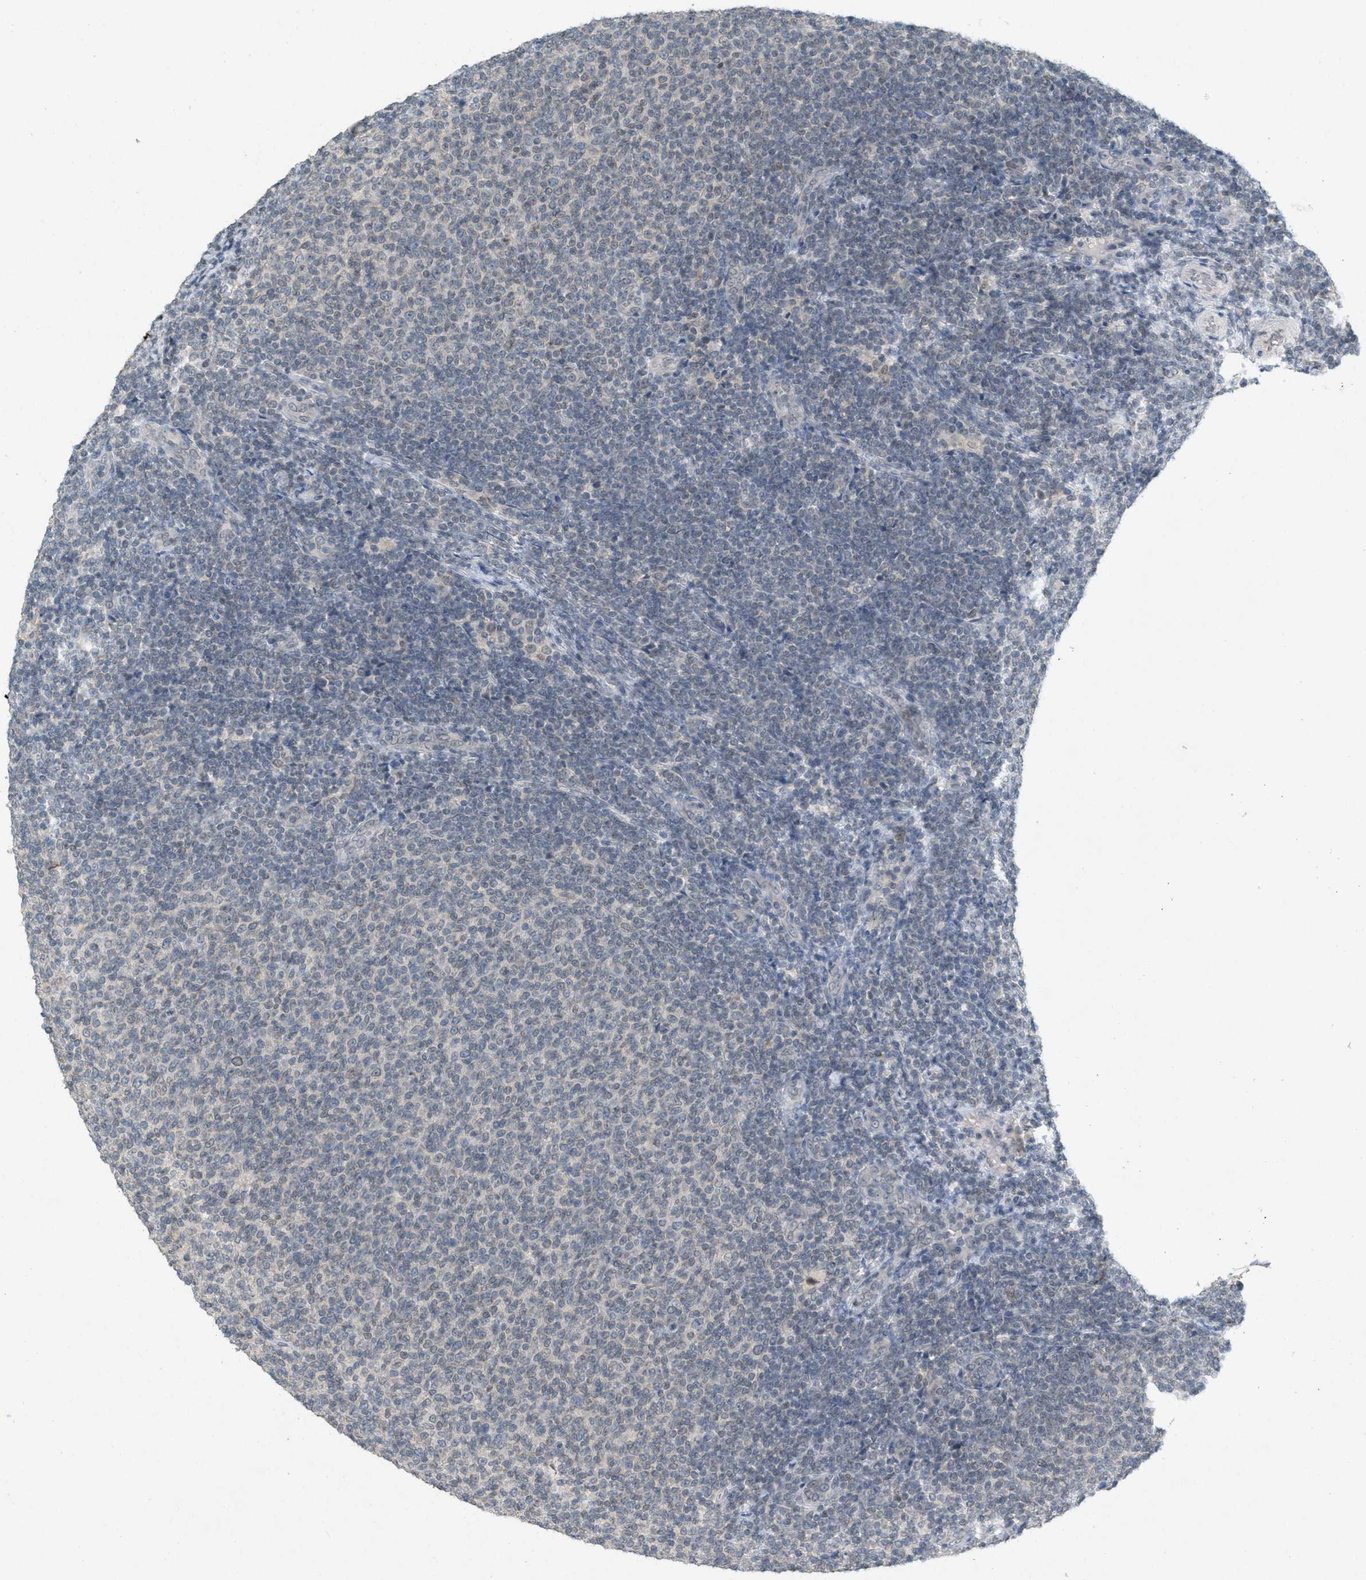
{"staining": {"intensity": "negative", "quantity": "none", "location": "none"}, "tissue": "lymphoma", "cell_type": "Tumor cells", "image_type": "cancer", "snomed": [{"axis": "morphology", "description": "Malignant lymphoma, non-Hodgkin's type, Low grade"}, {"axis": "topography", "description": "Lymph node"}], "caption": "This image is of lymphoma stained with immunohistochemistry (IHC) to label a protein in brown with the nuclei are counter-stained blue. There is no positivity in tumor cells. (DAB (3,3'-diaminobenzidine) immunohistochemistry (IHC) with hematoxylin counter stain).", "gene": "ABHD6", "patient": {"sex": "male", "age": 66}}